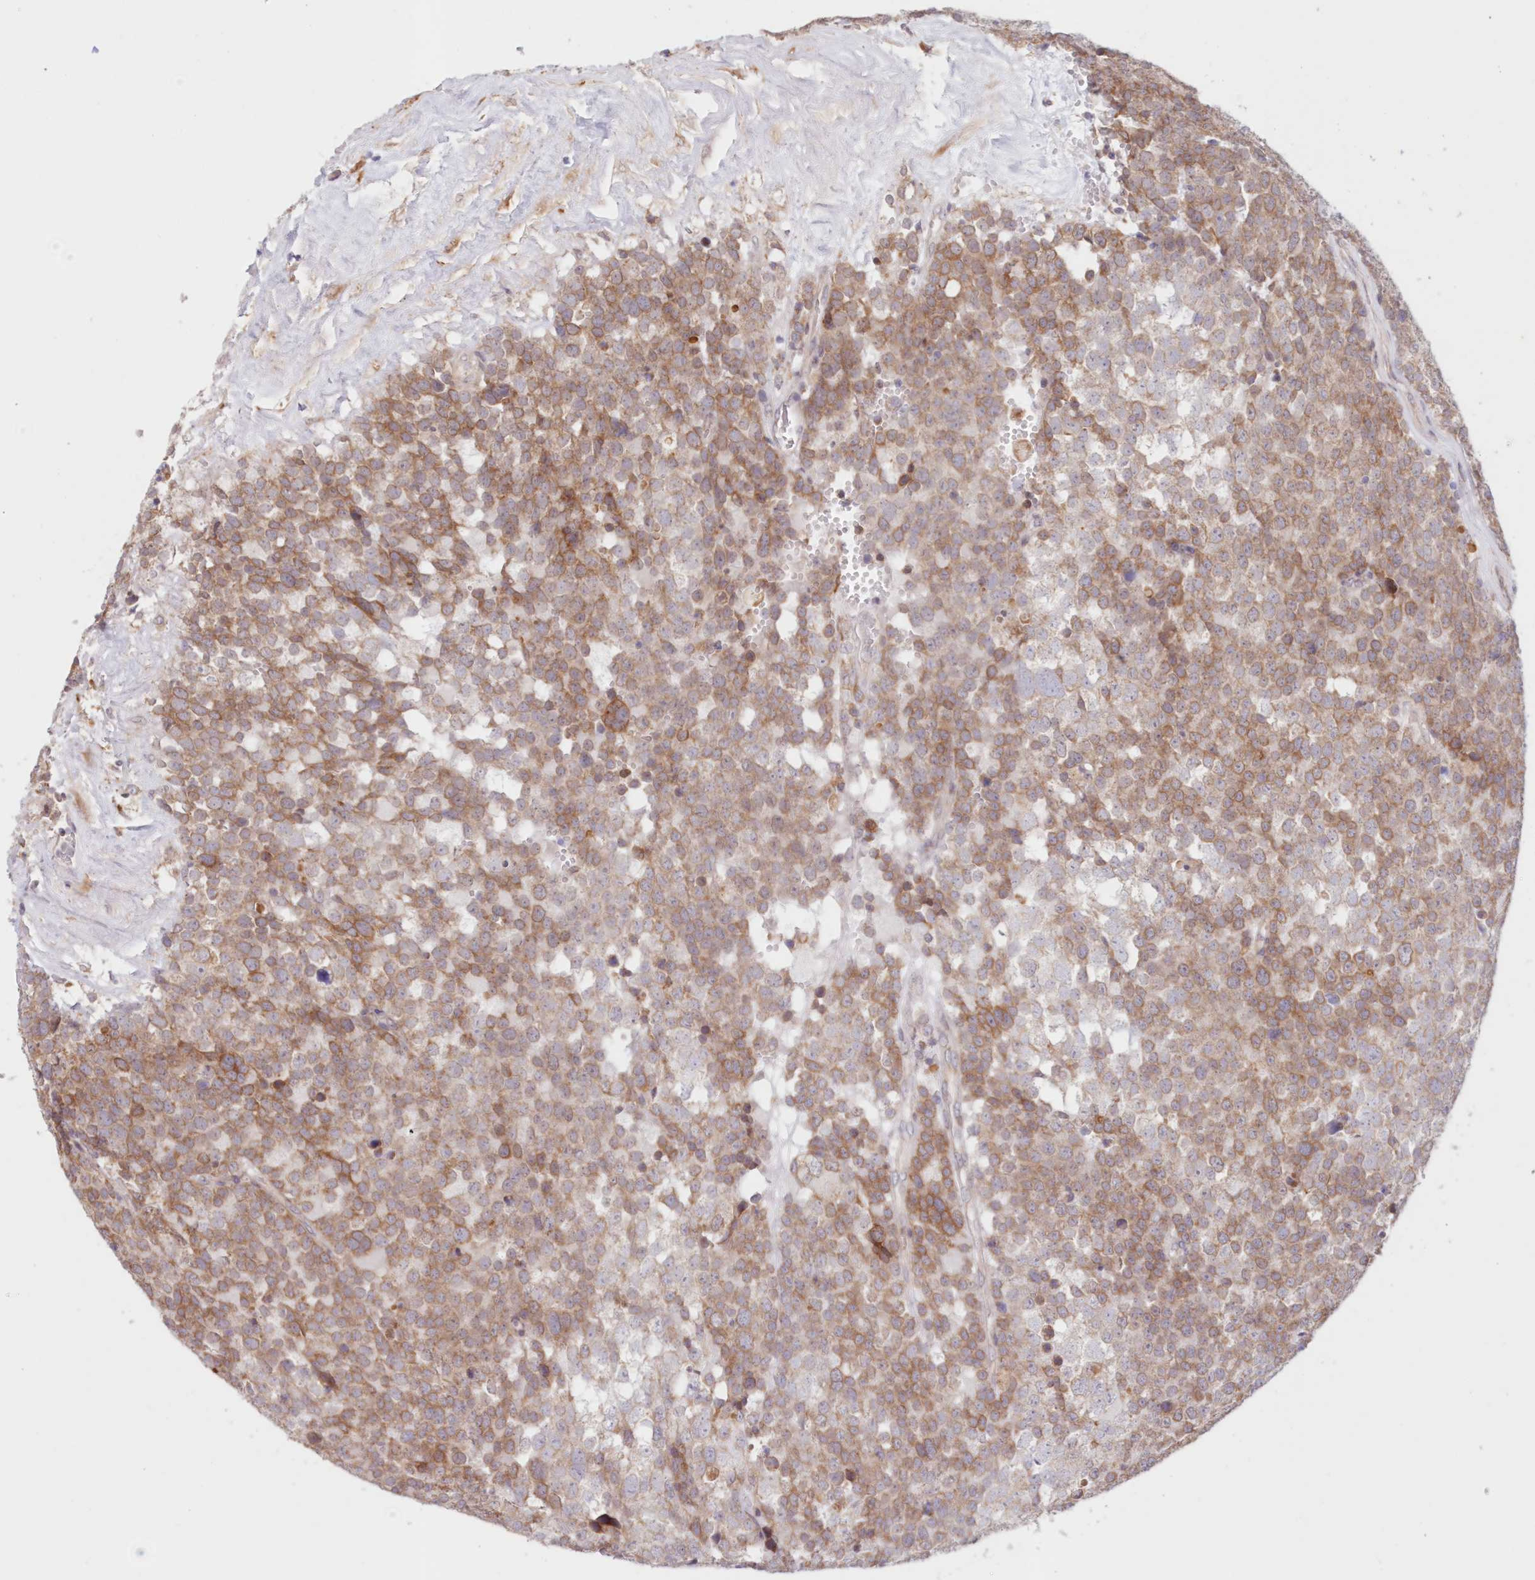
{"staining": {"intensity": "moderate", "quantity": ">75%", "location": "cytoplasmic/membranous"}, "tissue": "testis cancer", "cell_type": "Tumor cells", "image_type": "cancer", "snomed": [{"axis": "morphology", "description": "Seminoma, NOS"}, {"axis": "topography", "description": "Testis"}], "caption": "IHC histopathology image of human testis cancer stained for a protein (brown), which shows medium levels of moderate cytoplasmic/membranous positivity in approximately >75% of tumor cells.", "gene": "PCYOX1L", "patient": {"sex": "male", "age": 71}}